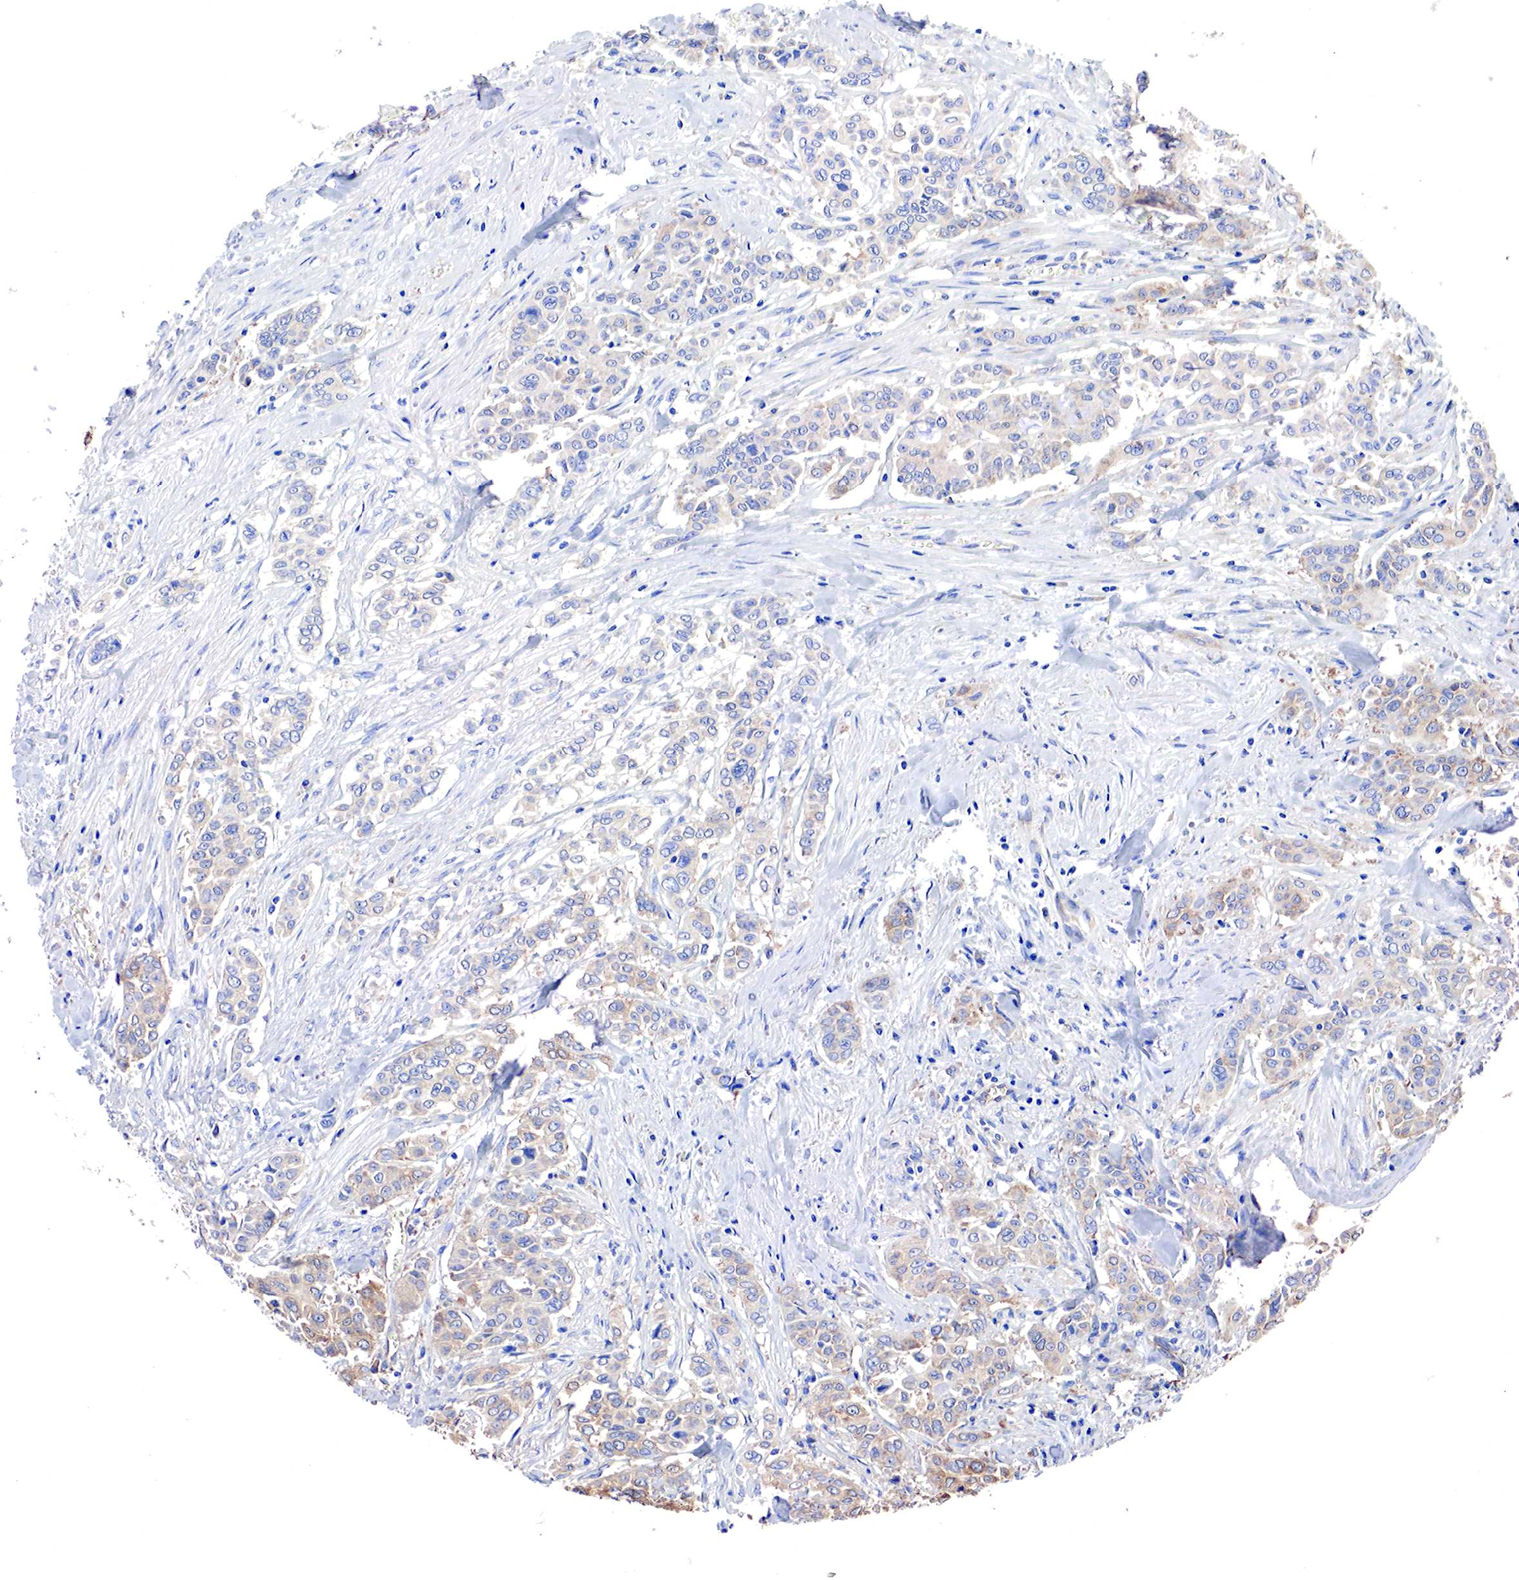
{"staining": {"intensity": "weak", "quantity": "25%-75%", "location": "cytoplasmic/membranous"}, "tissue": "pancreatic cancer", "cell_type": "Tumor cells", "image_type": "cancer", "snomed": [{"axis": "morphology", "description": "Adenocarcinoma, NOS"}, {"axis": "topography", "description": "Pancreas"}], "caption": "Protein expression analysis of human pancreatic cancer reveals weak cytoplasmic/membranous staining in approximately 25%-75% of tumor cells.", "gene": "RDX", "patient": {"sex": "female", "age": 52}}